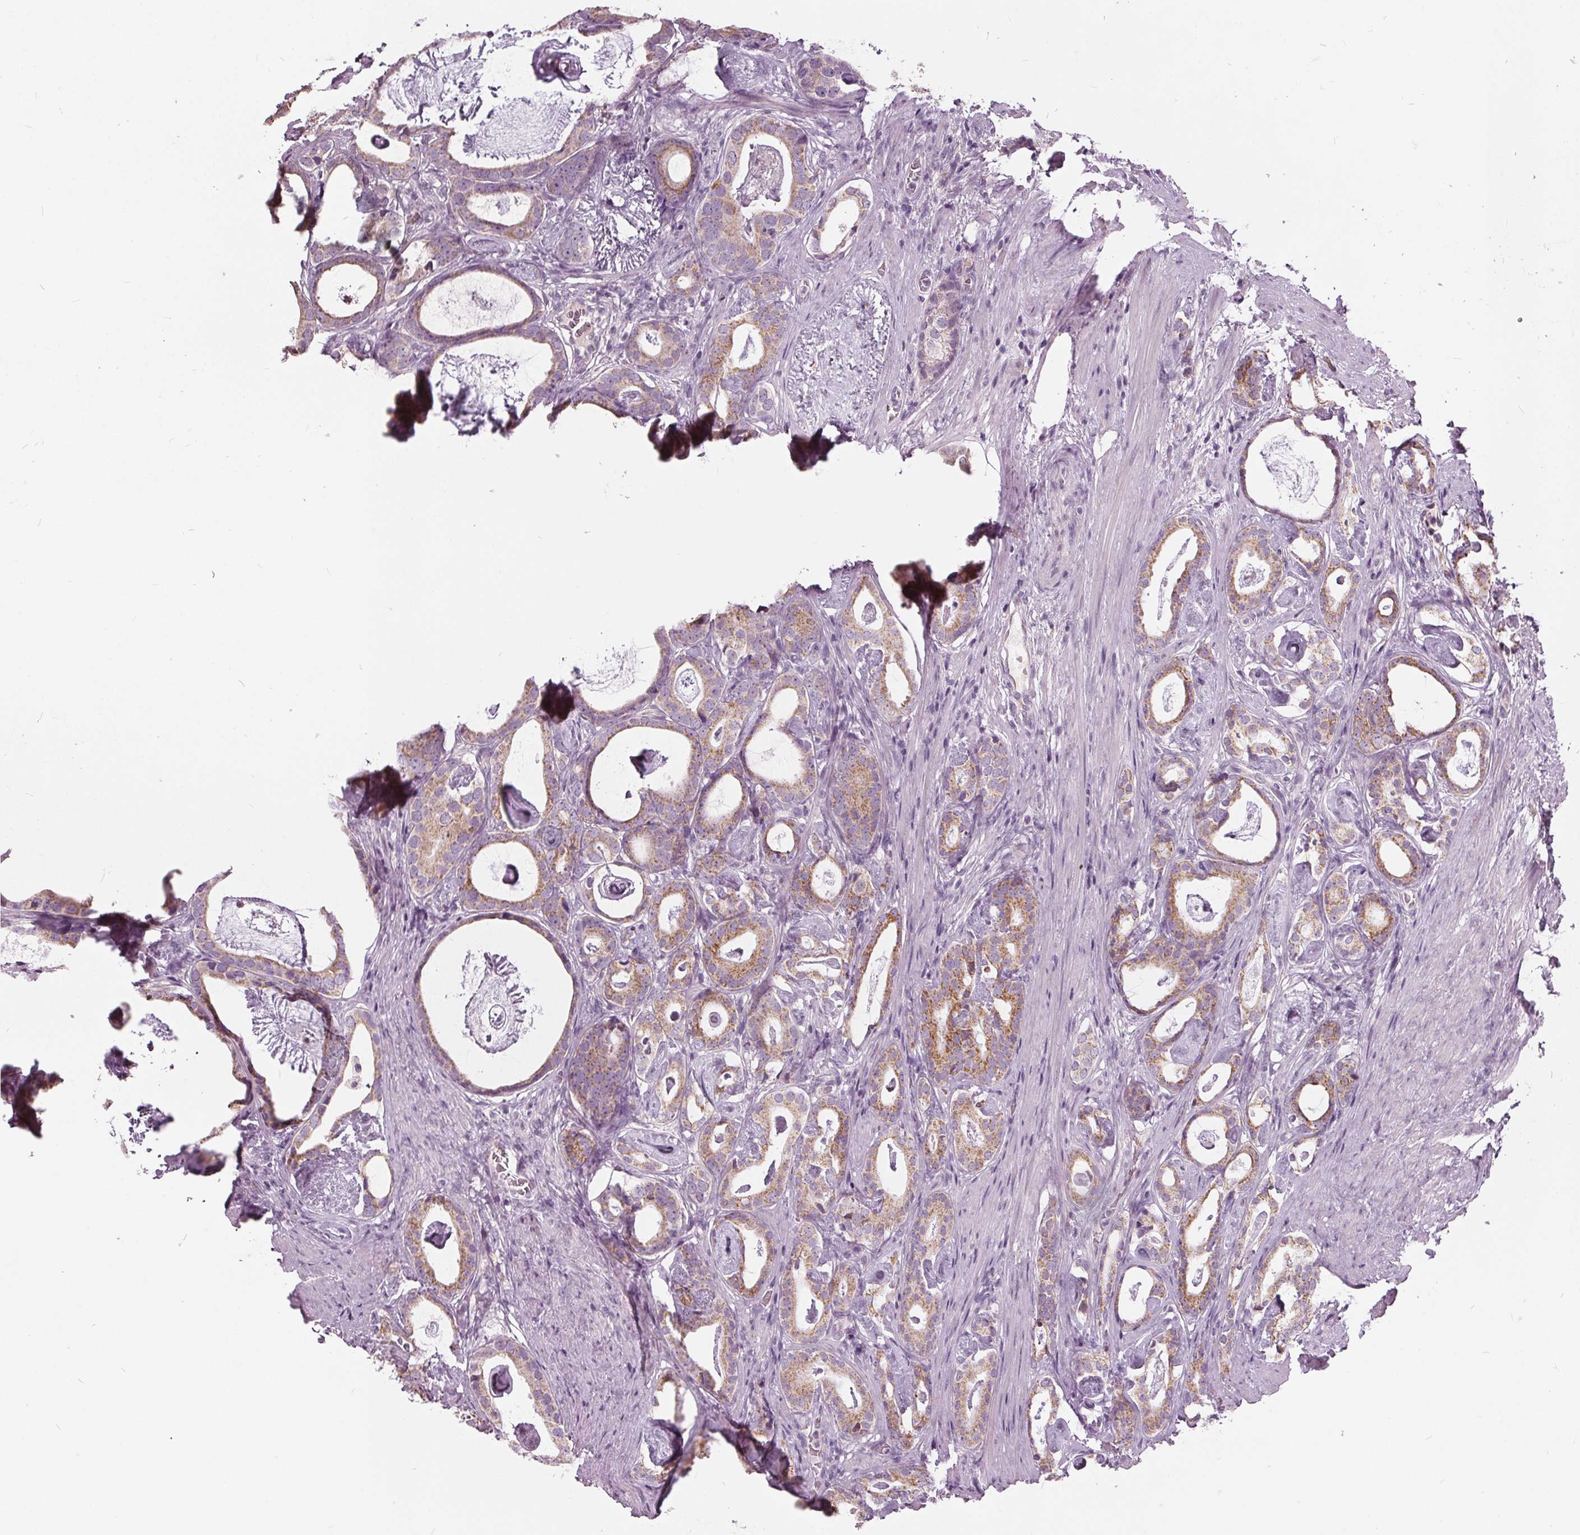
{"staining": {"intensity": "moderate", "quantity": ">75%", "location": "cytoplasmic/membranous"}, "tissue": "prostate cancer", "cell_type": "Tumor cells", "image_type": "cancer", "snomed": [{"axis": "morphology", "description": "Adenocarcinoma, Low grade"}, {"axis": "topography", "description": "Prostate and seminal vesicle, NOS"}], "caption": "The histopathology image displays a brown stain indicating the presence of a protein in the cytoplasmic/membranous of tumor cells in prostate cancer.", "gene": "ECI2", "patient": {"sex": "male", "age": 71}}